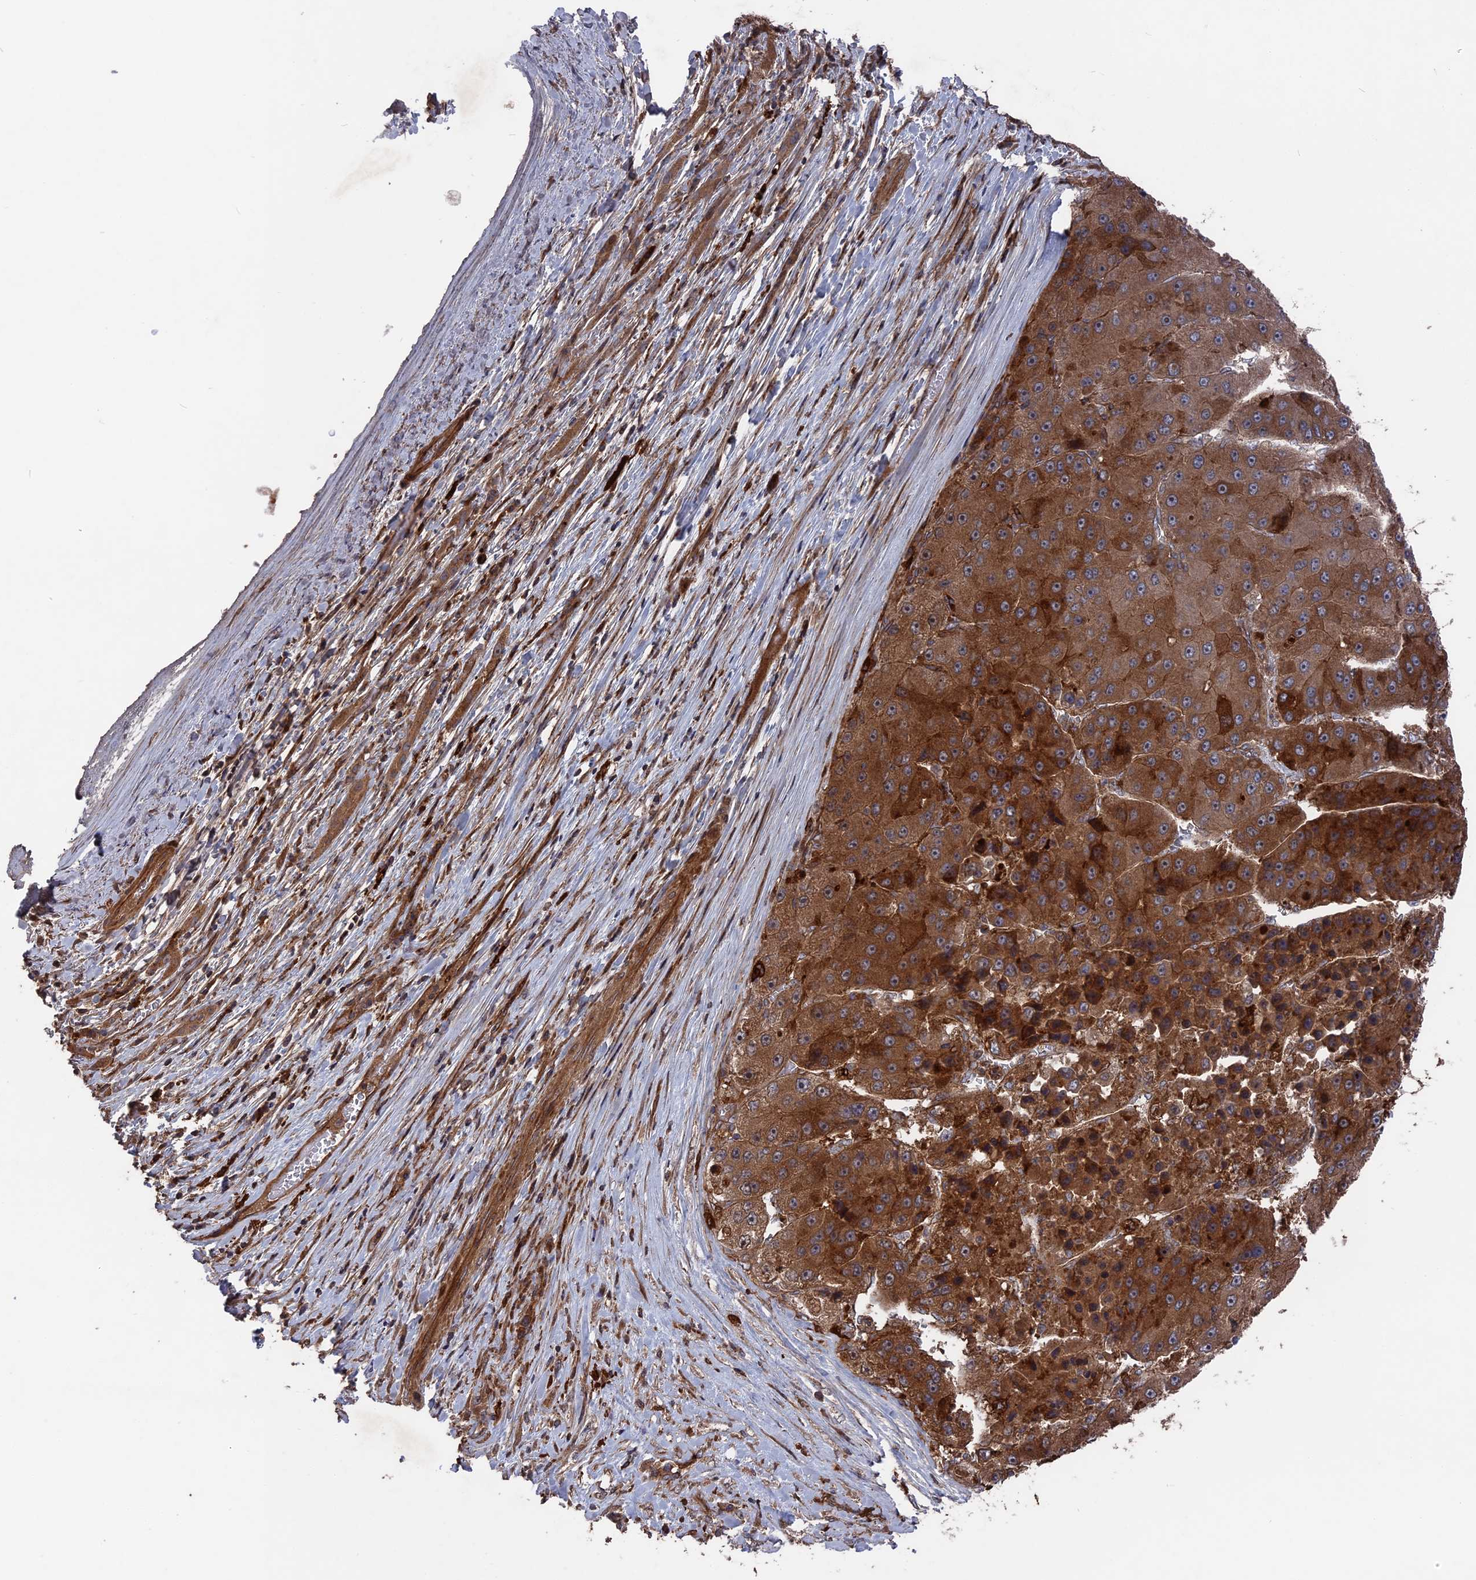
{"staining": {"intensity": "moderate", "quantity": ">75%", "location": "cytoplasmic/membranous"}, "tissue": "liver cancer", "cell_type": "Tumor cells", "image_type": "cancer", "snomed": [{"axis": "morphology", "description": "Carcinoma, Hepatocellular, NOS"}, {"axis": "topography", "description": "Liver"}], "caption": "High-magnification brightfield microscopy of hepatocellular carcinoma (liver) stained with DAB (3,3'-diaminobenzidine) (brown) and counterstained with hematoxylin (blue). tumor cells exhibit moderate cytoplasmic/membranous staining is identified in about>75% of cells.", "gene": "DEF8", "patient": {"sex": "female", "age": 73}}